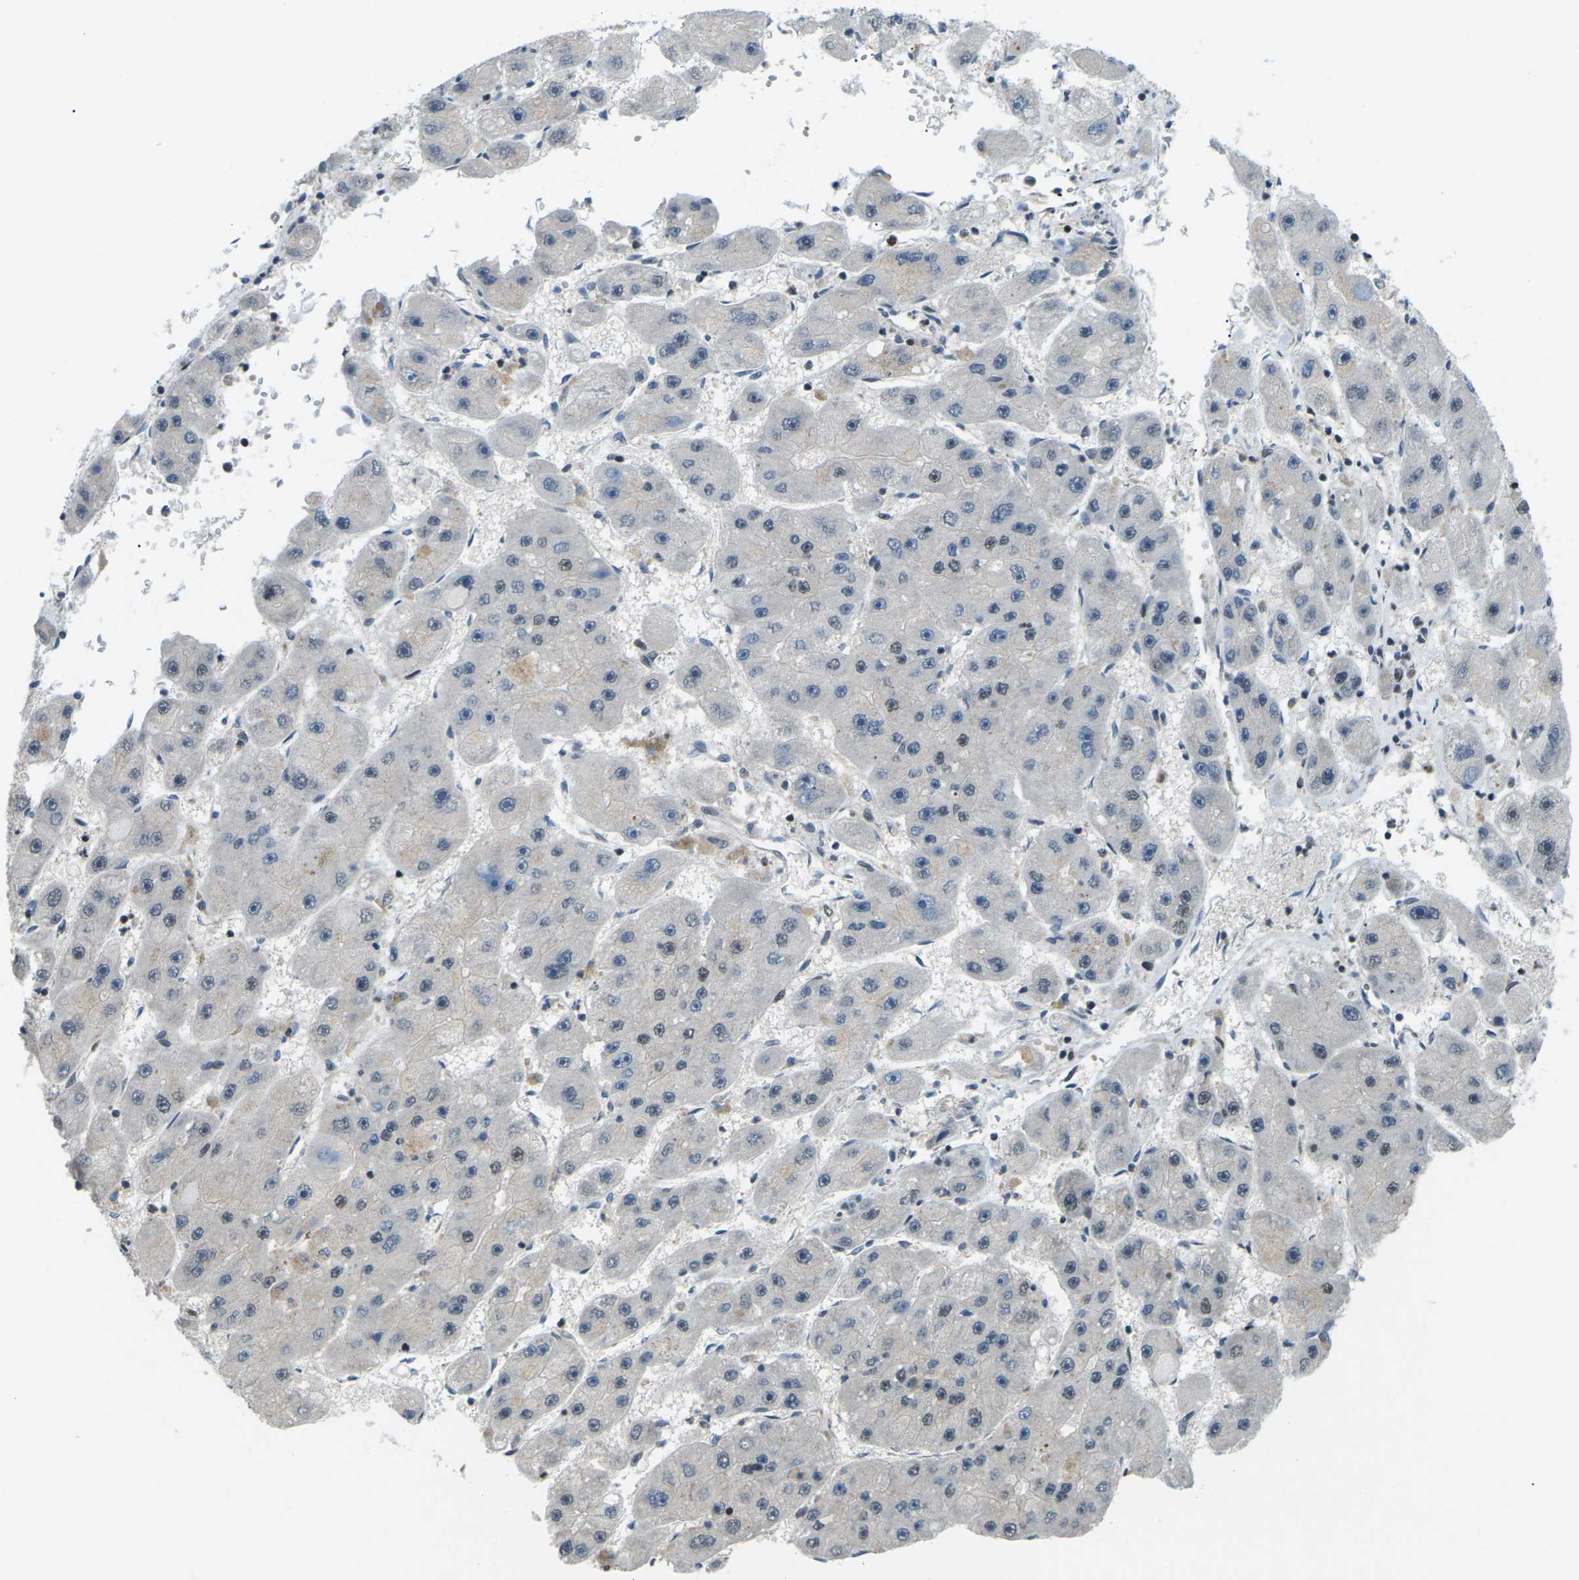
{"staining": {"intensity": "moderate", "quantity": "<25%", "location": "nuclear"}, "tissue": "liver cancer", "cell_type": "Tumor cells", "image_type": "cancer", "snomed": [{"axis": "morphology", "description": "Carcinoma, Hepatocellular, NOS"}, {"axis": "topography", "description": "Liver"}], "caption": "This is a histology image of IHC staining of liver cancer (hepatocellular carcinoma), which shows moderate positivity in the nuclear of tumor cells.", "gene": "UBE2S", "patient": {"sex": "female", "age": 61}}